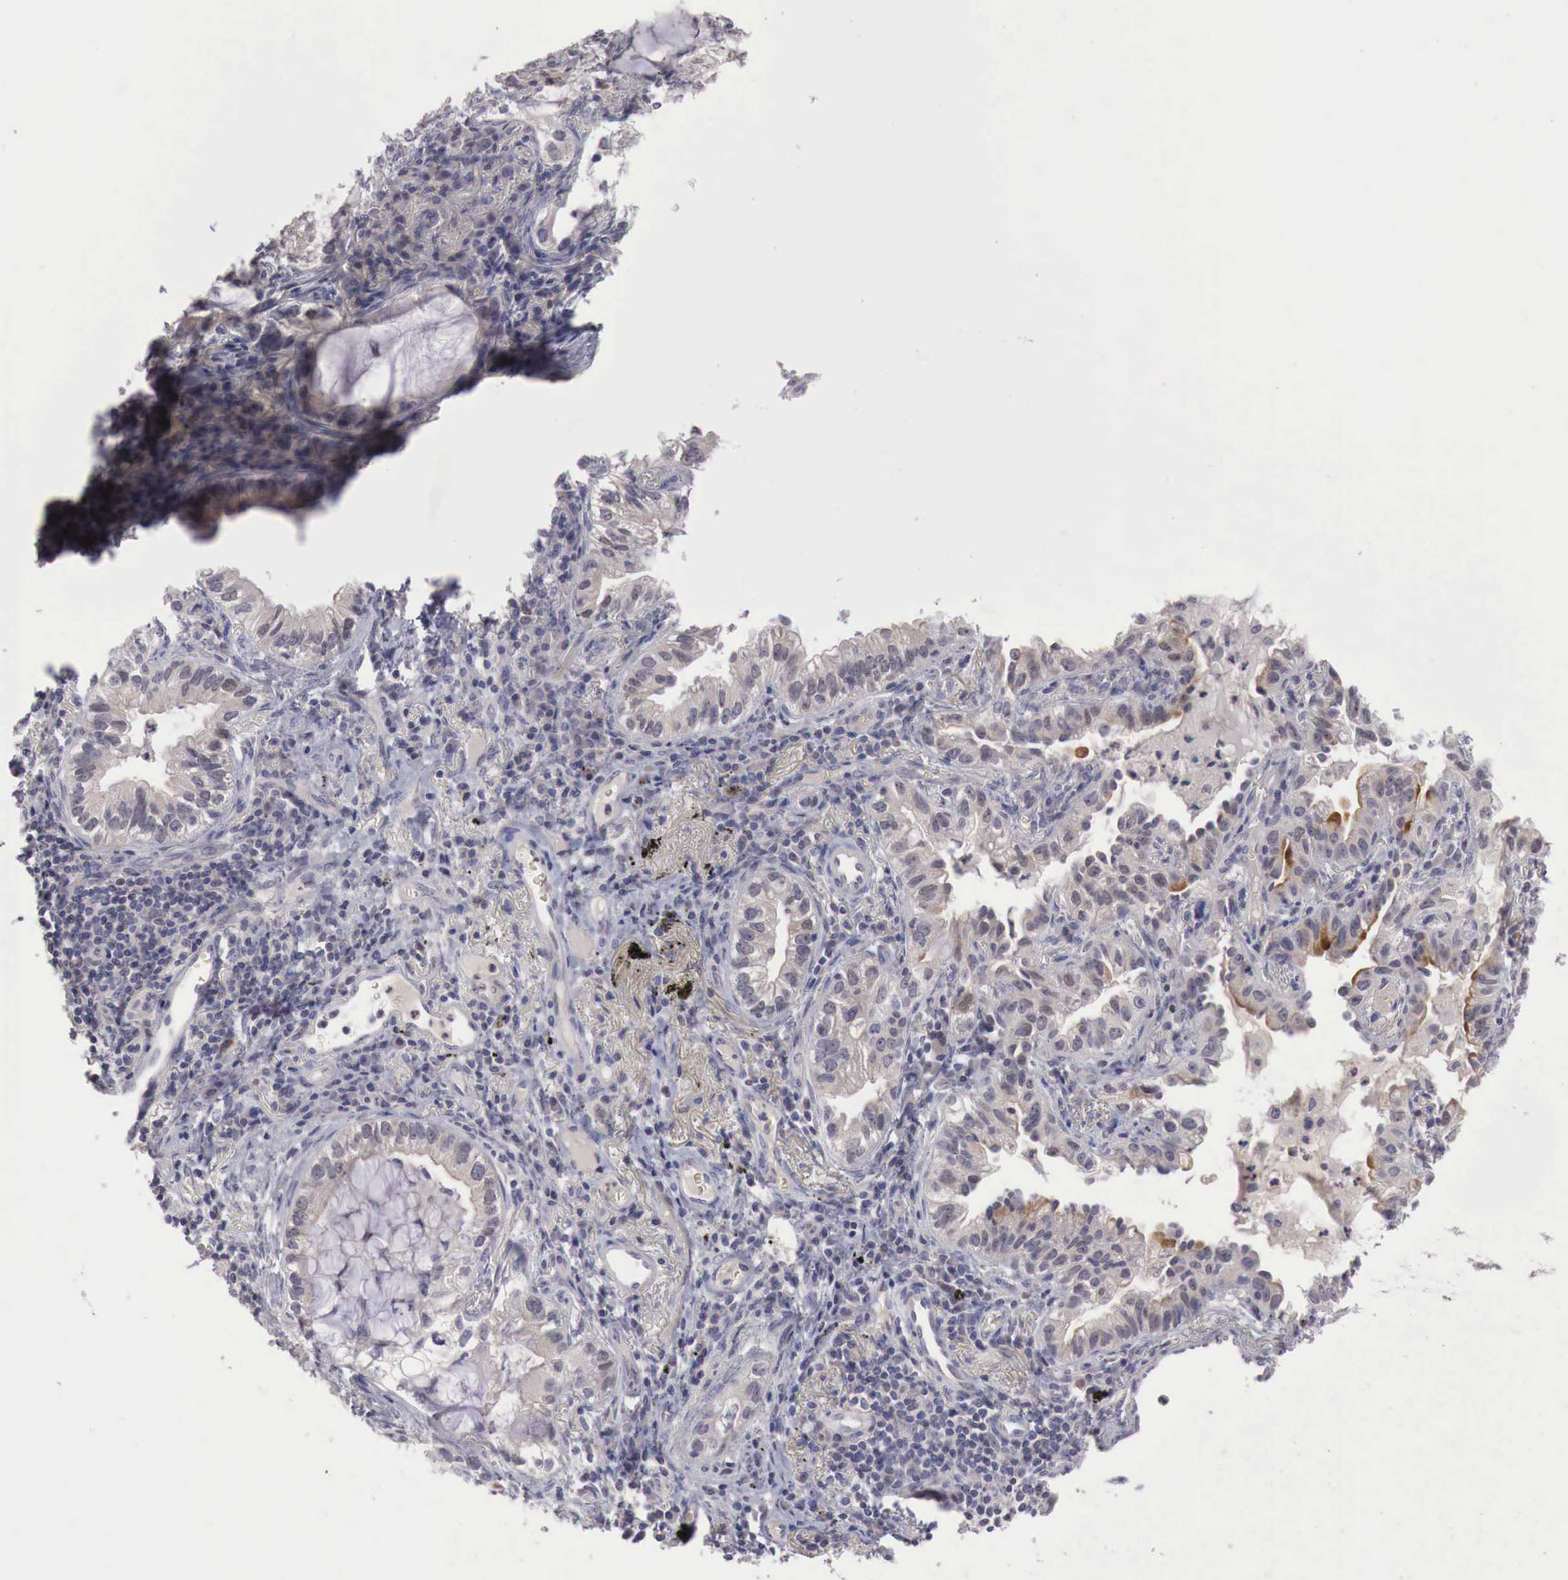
{"staining": {"intensity": "moderate", "quantity": "<25%", "location": "cytoplasmic/membranous"}, "tissue": "lung cancer", "cell_type": "Tumor cells", "image_type": "cancer", "snomed": [{"axis": "morphology", "description": "Adenocarcinoma, NOS"}, {"axis": "topography", "description": "Lung"}], "caption": "IHC photomicrograph of neoplastic tissue: lung adenocarcinoma stained using IHC reveals low levels of moderate protein expression localized specifically in the cytoplasmic/membranous of tumor cells, appearing as a cytoplasmic/membranous brown color.", "gene": "GATA1", "patient": {"sex": "female", "age": 50}}